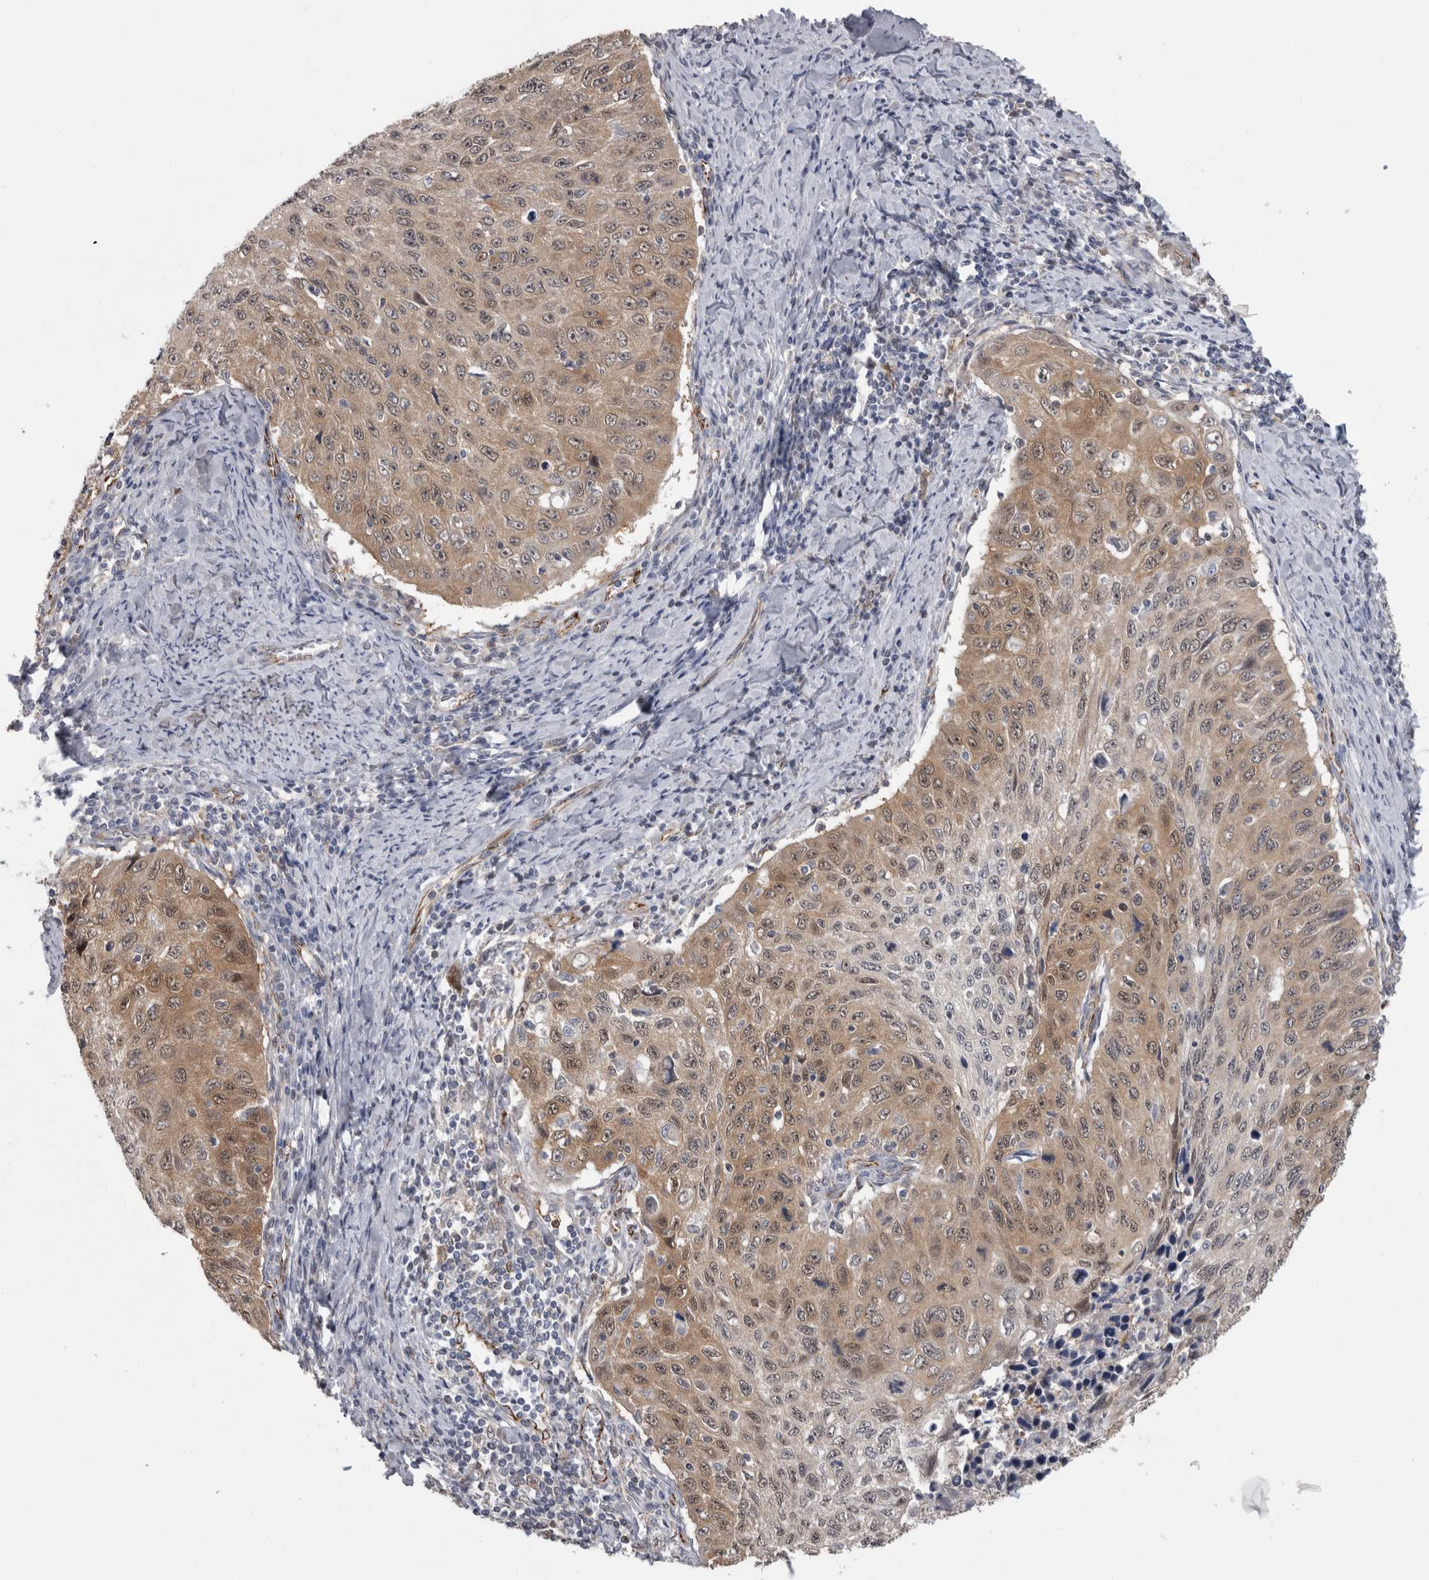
{"staining": {"intensity": "moderate", "quantity": ">75%", "location": "cytoplasmic/membranous,nuclear"}, "tissue": "cervical cancer", "cell_type": "Tumor cells", "image_type": "cancer", "snomed": [{"axis": "morphology", "description": "Squamous cell carcinoma, NOS"}, {"axis": "topography", "description": "Cervix"}], "caption": "Cervical cancer tissue displays moderate cytoplasmic/membranous and nuclear expression in about >75% of tumor cells The protein of interest is stained brown, and the nuclei are stained in blue (DAB IHC with brightfield microscopy, high magnification).", "gene": "ACOT7", "patient": {"sex": "female", "age": 53}}